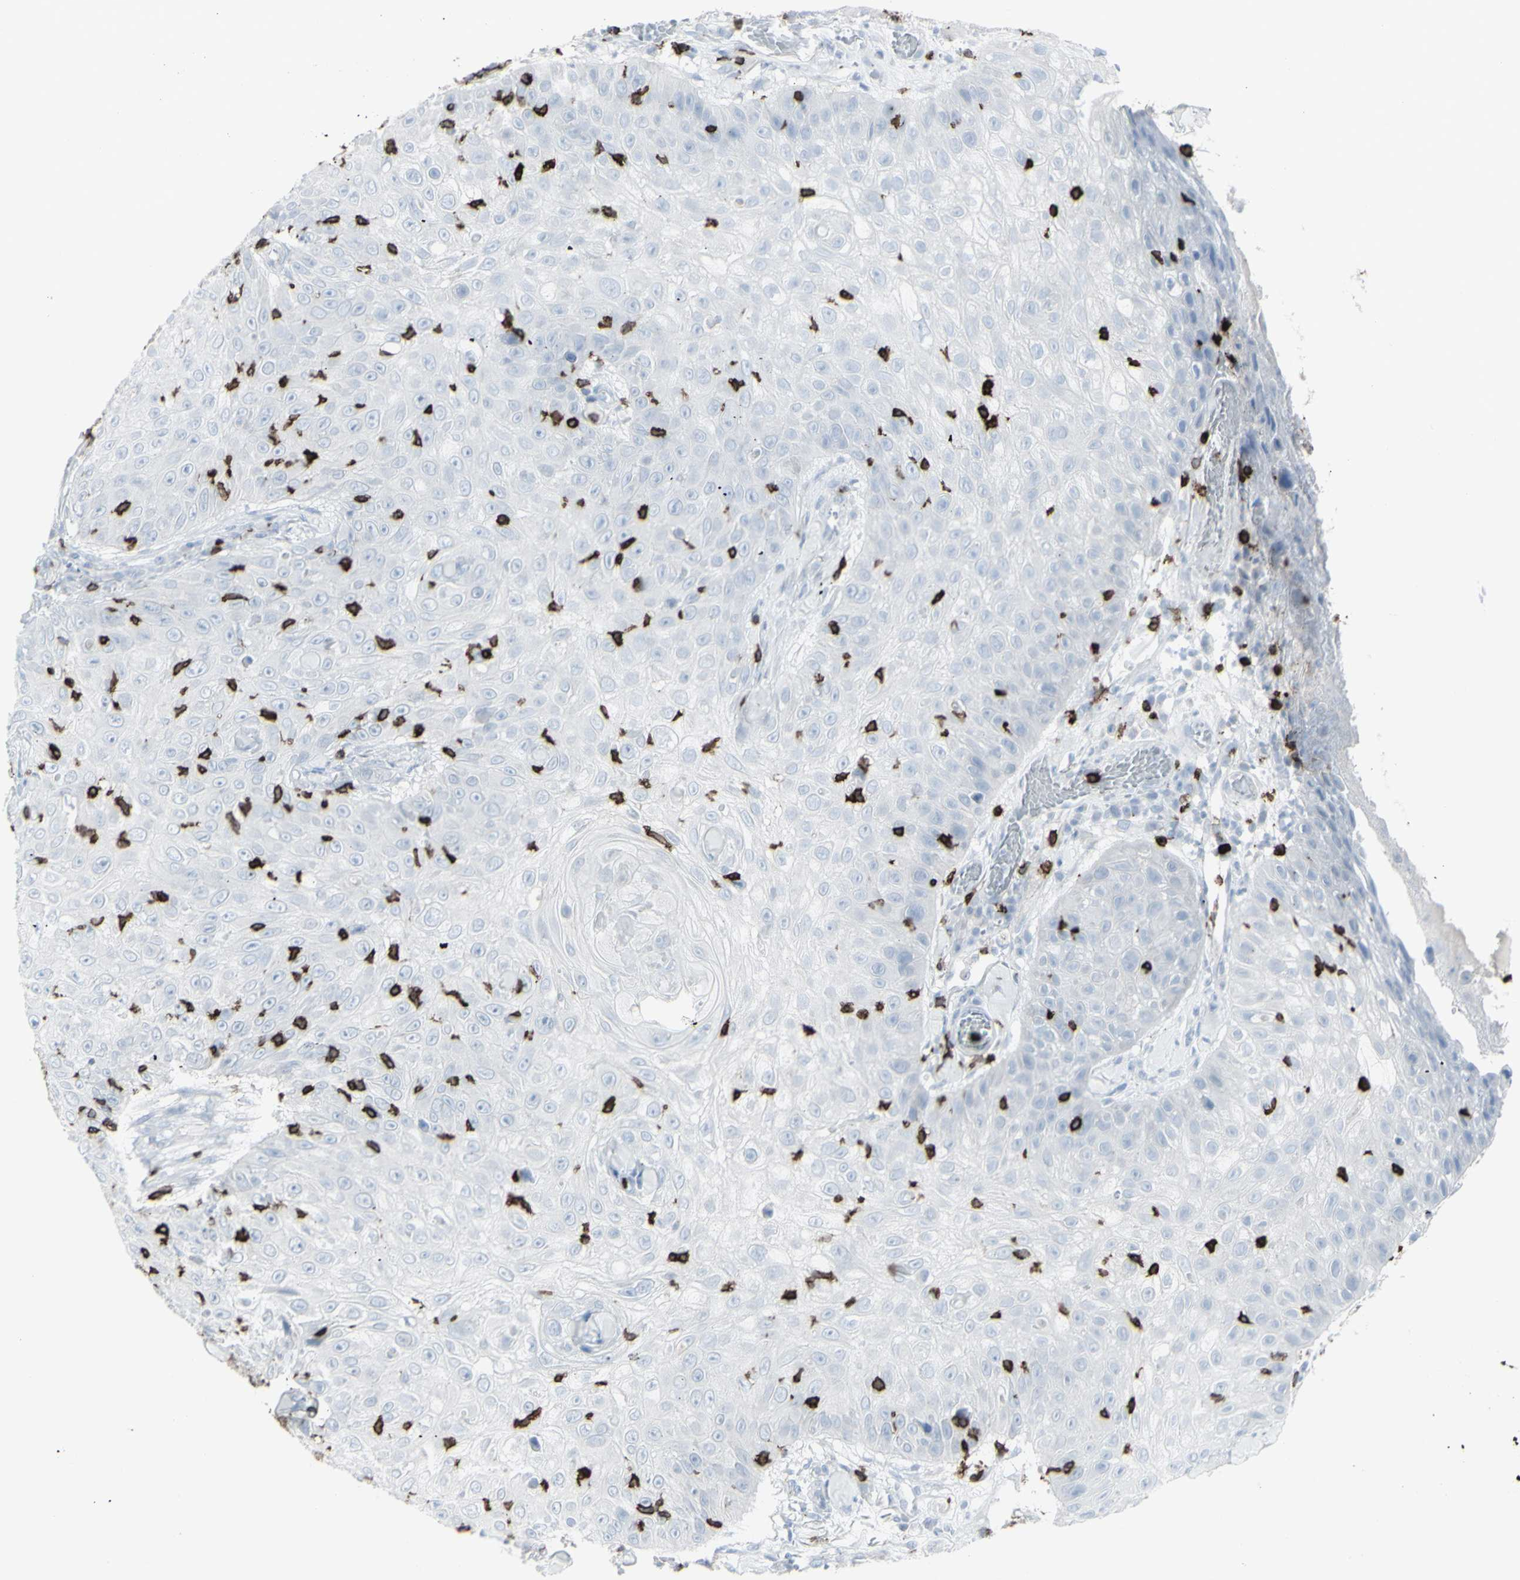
{"staining": {"intensity": "negative", "quantity": "none", "location": "none"}, "tissue": "skin cancer", "cell_type": "Tumor cells", "image_type": "cancer", "snomed": [{"axis": "morphology", "description": "Squamous cell carcinoma, NOS"}, {"axis": "topography", "description": "Skin"}], "caption": "The immunohistochemistry (IHC) photomicrograph has no significant positivity in tumor cells of squamous cell carcinoma (skin) tissue. (Brightfield microscopy of DAB (3,3'-diaminobenzidine) immunohistochemistry (IHC) at high magnification).", "gene": "CD247", "patient": {"sex": "male", "age": 86}}